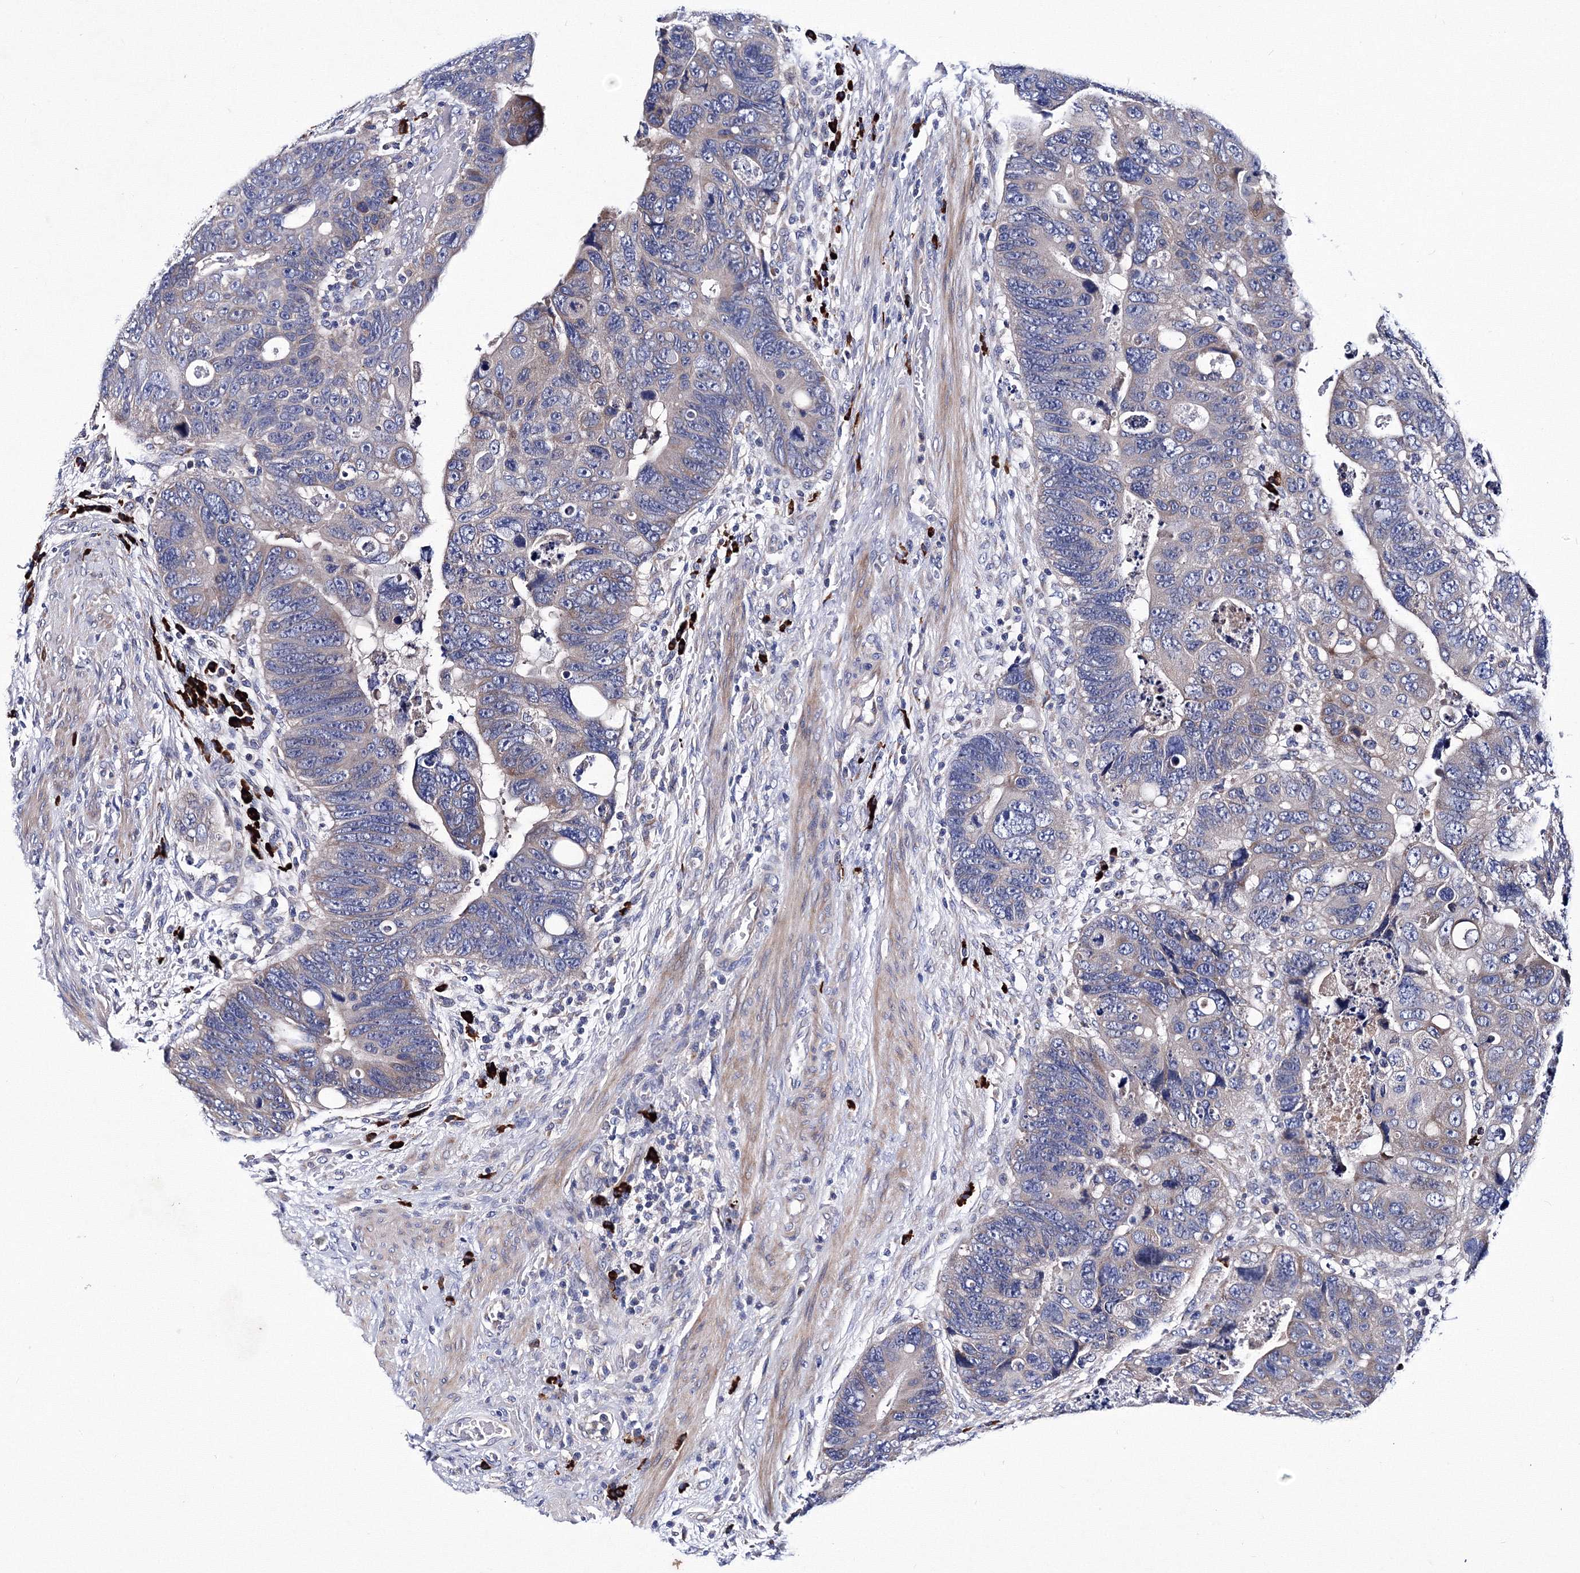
{"staining": {"intensity": "moderate", "quantity": "<25%", "location": "cytoplasmic/membranous"}, "tissue": "colorectal cancer", "cell_type": "Tumor cells", "image_type": "cancer", "snomed": [{"axis": "morphology", "description": "Adenocarcinoma, NOS"}, {"axis": "topography", "description": "Rectum"}], "caption": "Moderate cytoplasmic/membranous protein expression is identified in approximately <25% of tumor cells in adenocarcinoma (colorectal).", "gene": "TRPM2", "patient": {"sex": "male", "age": 59}}